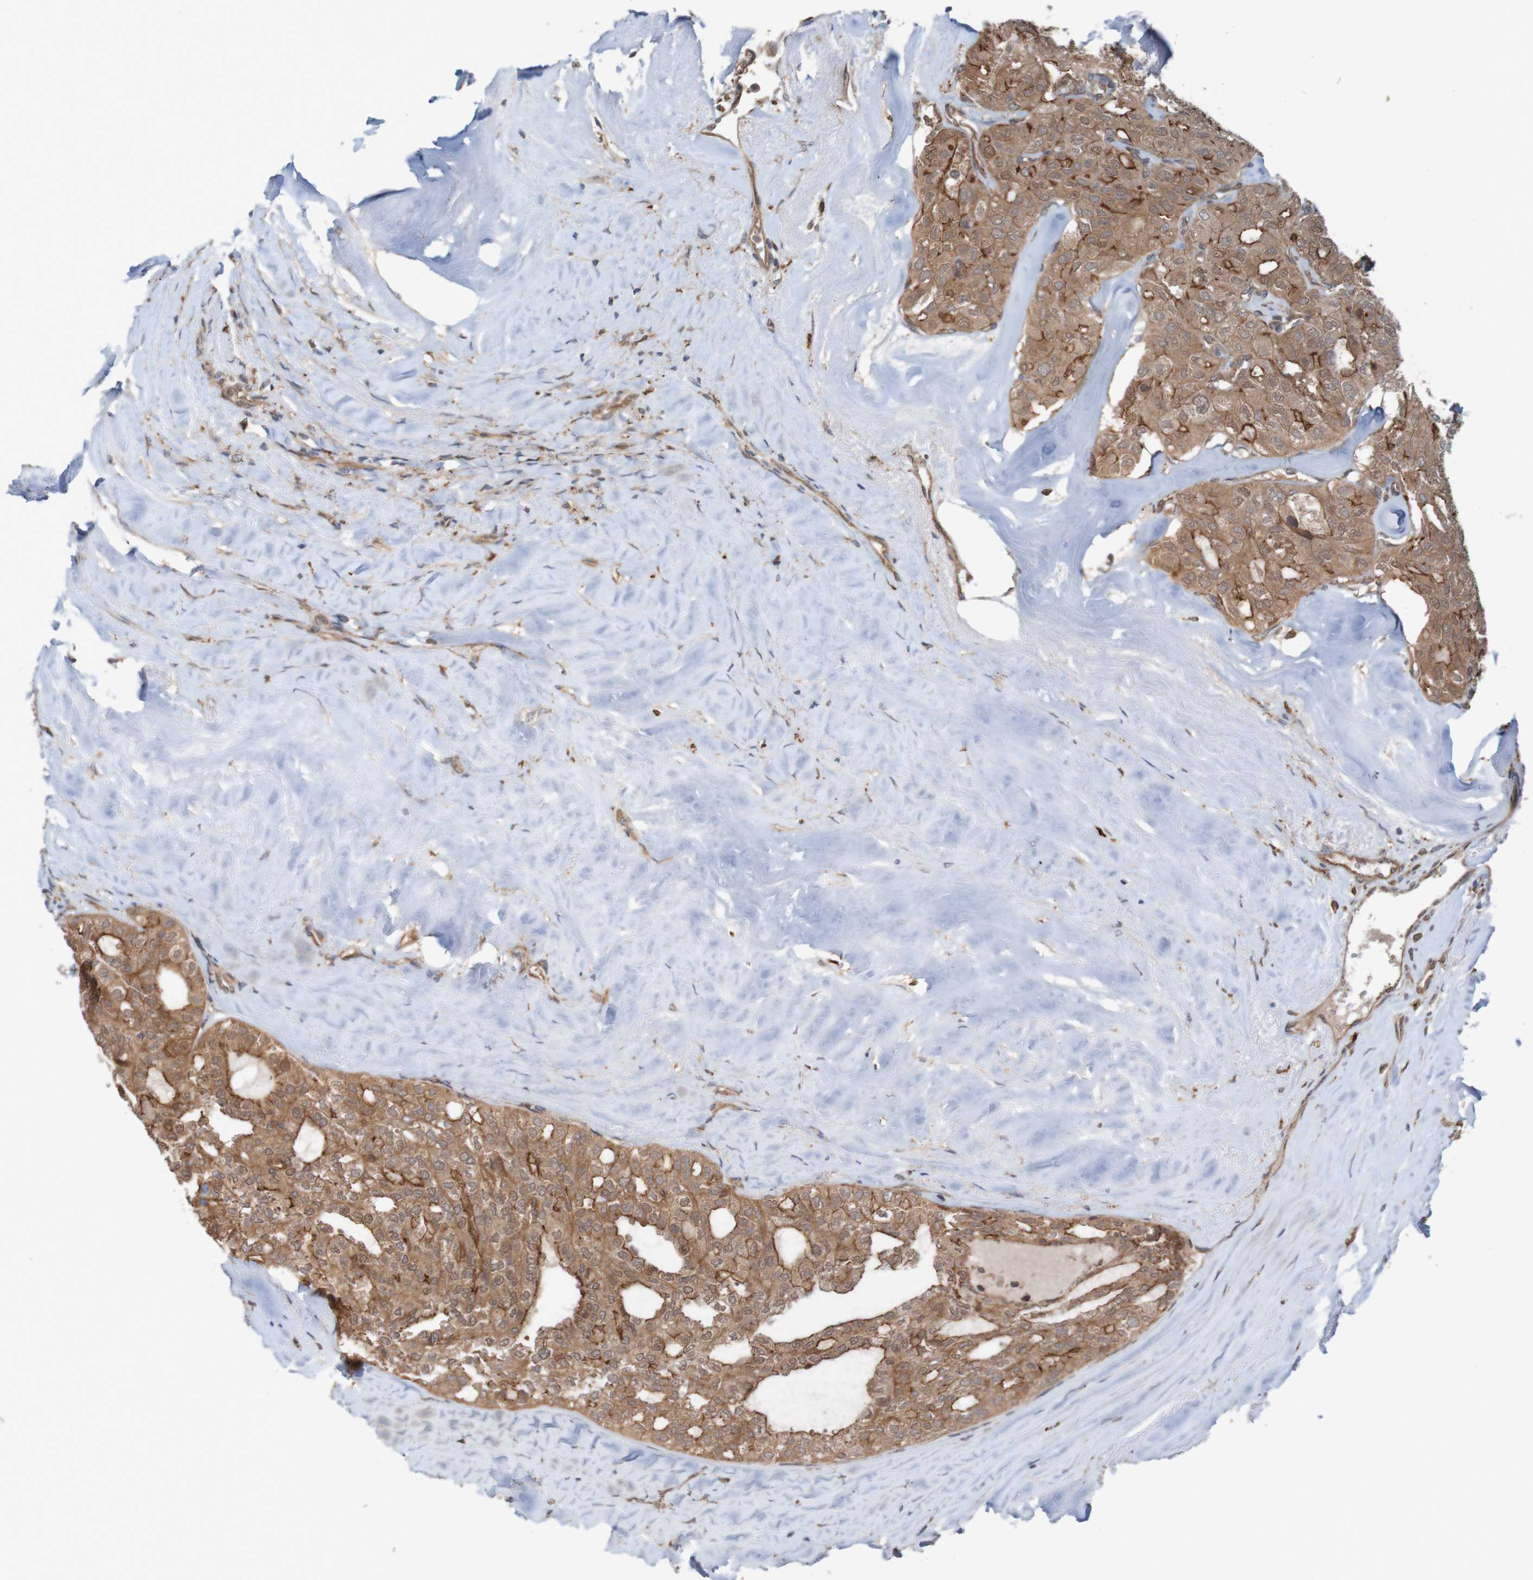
{"staining": {"intensity": "weak", "quantity": ">75%", "location": "cytoplasmic/membranous"}, "tissue": "thyroid cancer", "cell_type": "Tumor cells", "image_type": "cancer", "snomed": [{"axis": "morphology", "description": "Follicular adenoma carcinoma, NOS"}, {"axis": "topography", "description": "Thyroid gland"}], "caption": "Immunohistochemistry histopathology image of neoplastic tissue: thyroid follicular adenoma carcinoma stained using IHC shows low levels of weak protein expression localized specifically in the cytoplasmic/membranous of tumor cells, appearing as a cytoplasmic/membranous brown color.", "gene": "ARHGEF11", "patient": {"sex": "male", "age": 75}}